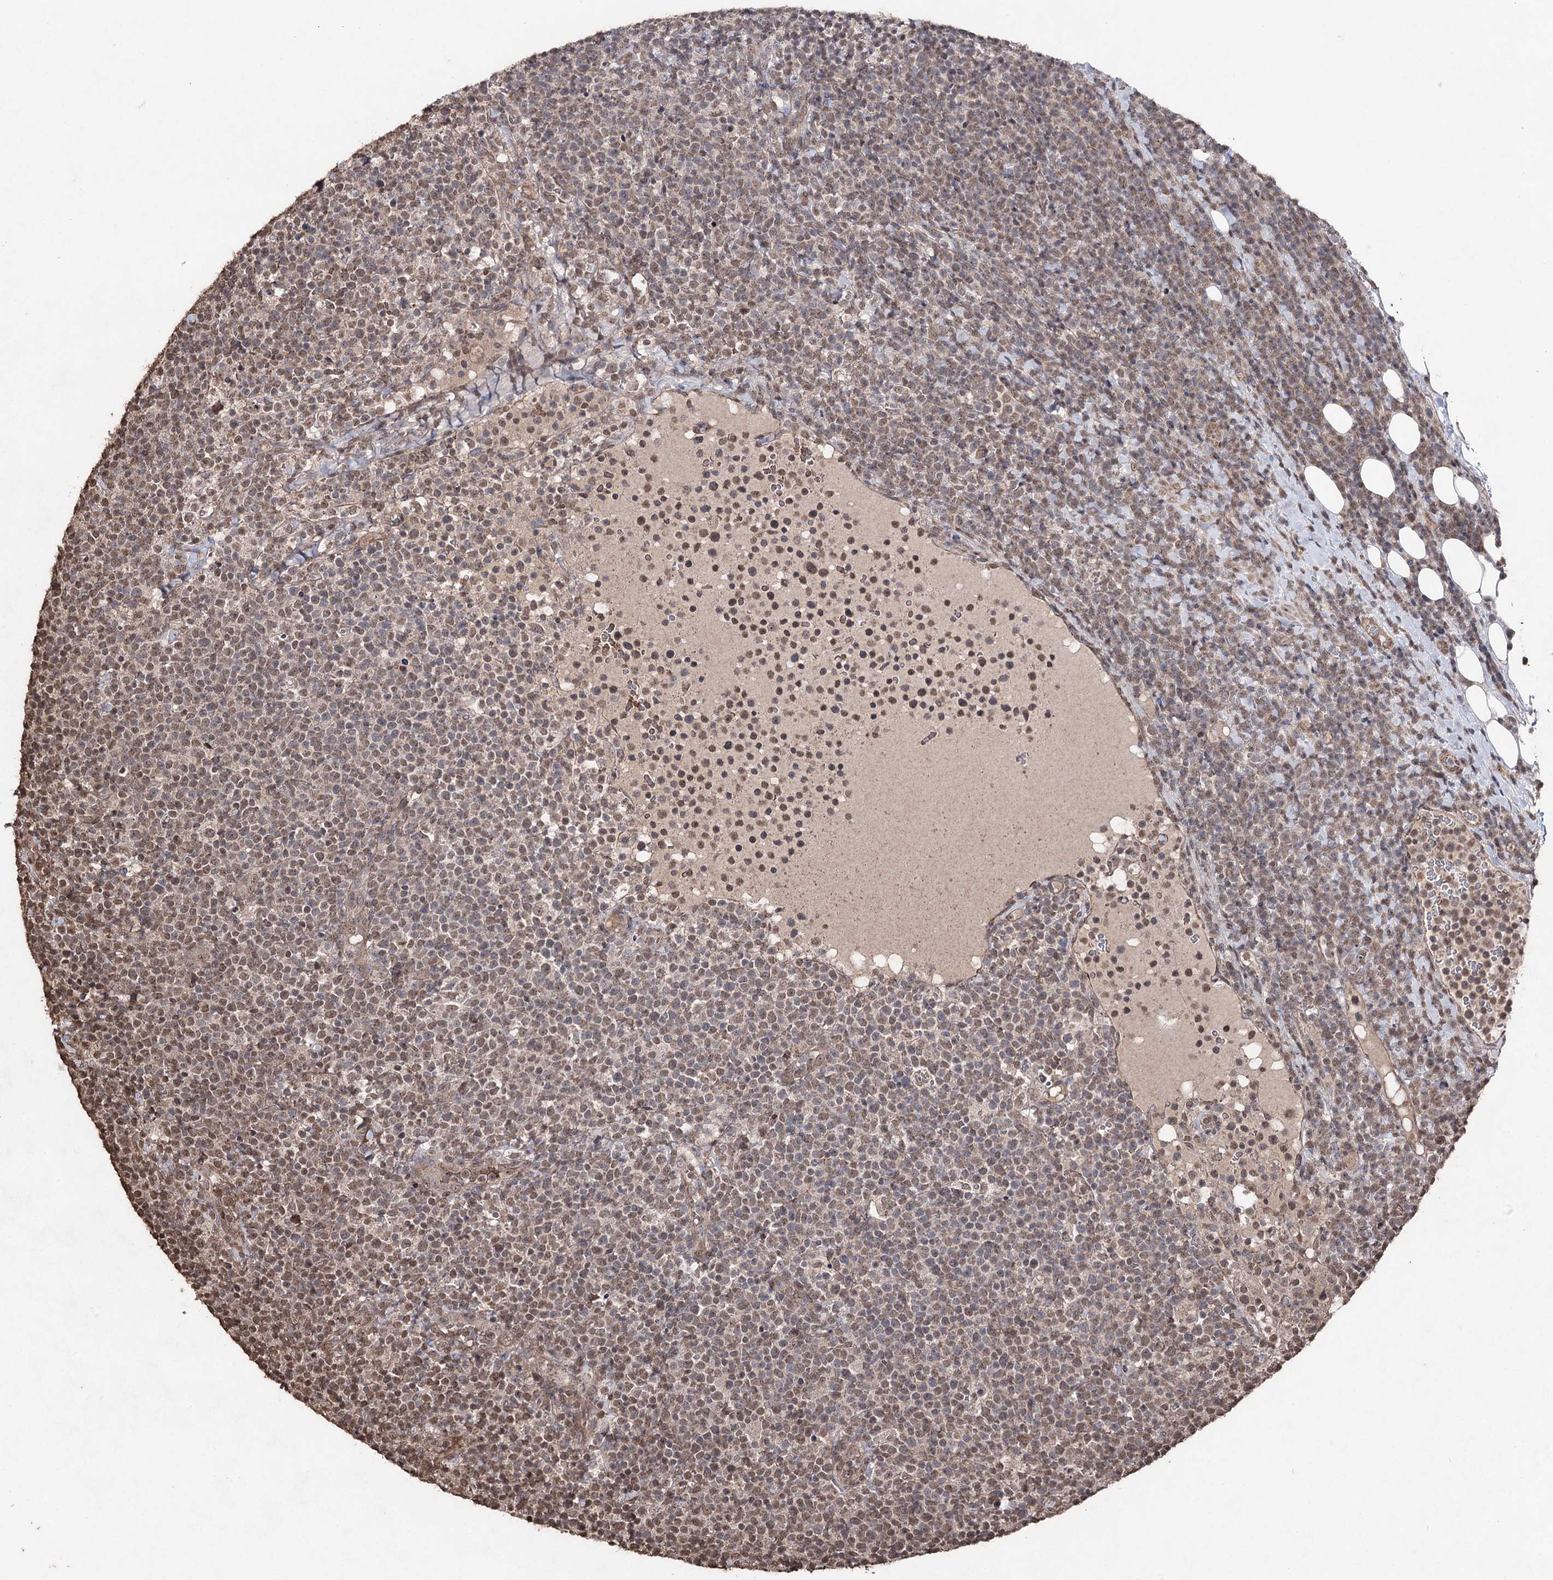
{"staining": {"intensity": "moderate", "quantity": "25%-75%", "location": "nuclear"}, "tissue": "lymphoma", "cell_type": "Tumor cells", "image_type": "cancer", "snomed": [{"axis": "morphology", "description": "Malignant lymphoma, non-Hodgkin's type, High grade"}, {"axis": "topography", "description": "Lymph node"}], "caption": "IHC (DAB) staining of lymphoma shows moderate nuclear protein staining in about 25%-75% of tumor cells.", "gene": "ATG14", "patient": {"sex": "male", "age": 61}}